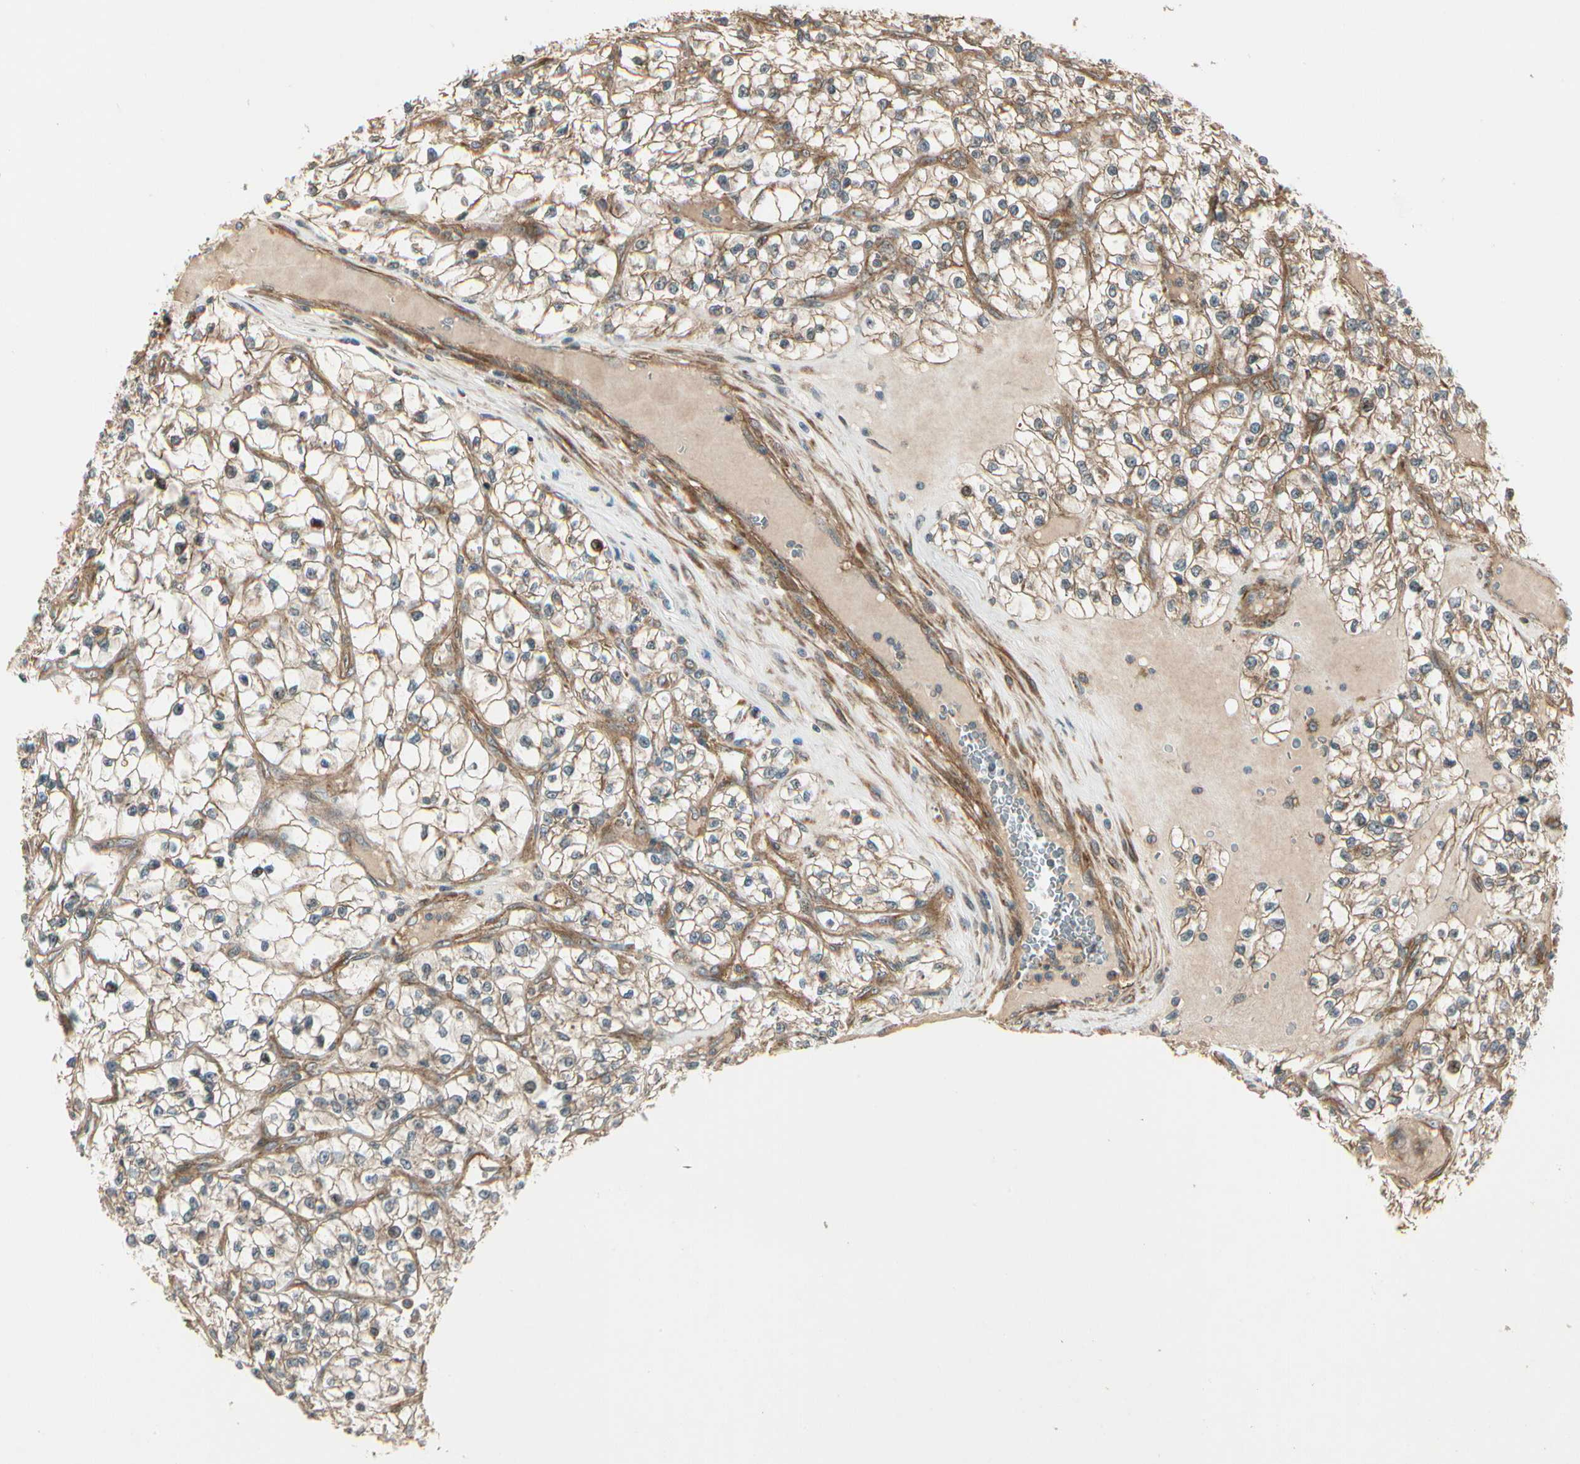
{"staining": {"intensity": "moderate", "quantity": ">75%", "location": "cytoplasmic/membranous"}, "tissue": "renal cancer", "cell_type": "Tumor cells", "image_type": "cancer", "snomed": [{"axis": "morphology", "description": "Adenocarcinoma, NOS"}, {"axis": "topography", "description": "Kidney"}], "caption": "Approximately >75% of tumor cells in human renal adenocarcinoma demonstrate moderate cytoplasmic/membranous protein expression as visualized by brown immunohistochemical staining.", "gene": "FKBP15", "patient": {"sex": "female", "age": 57}}